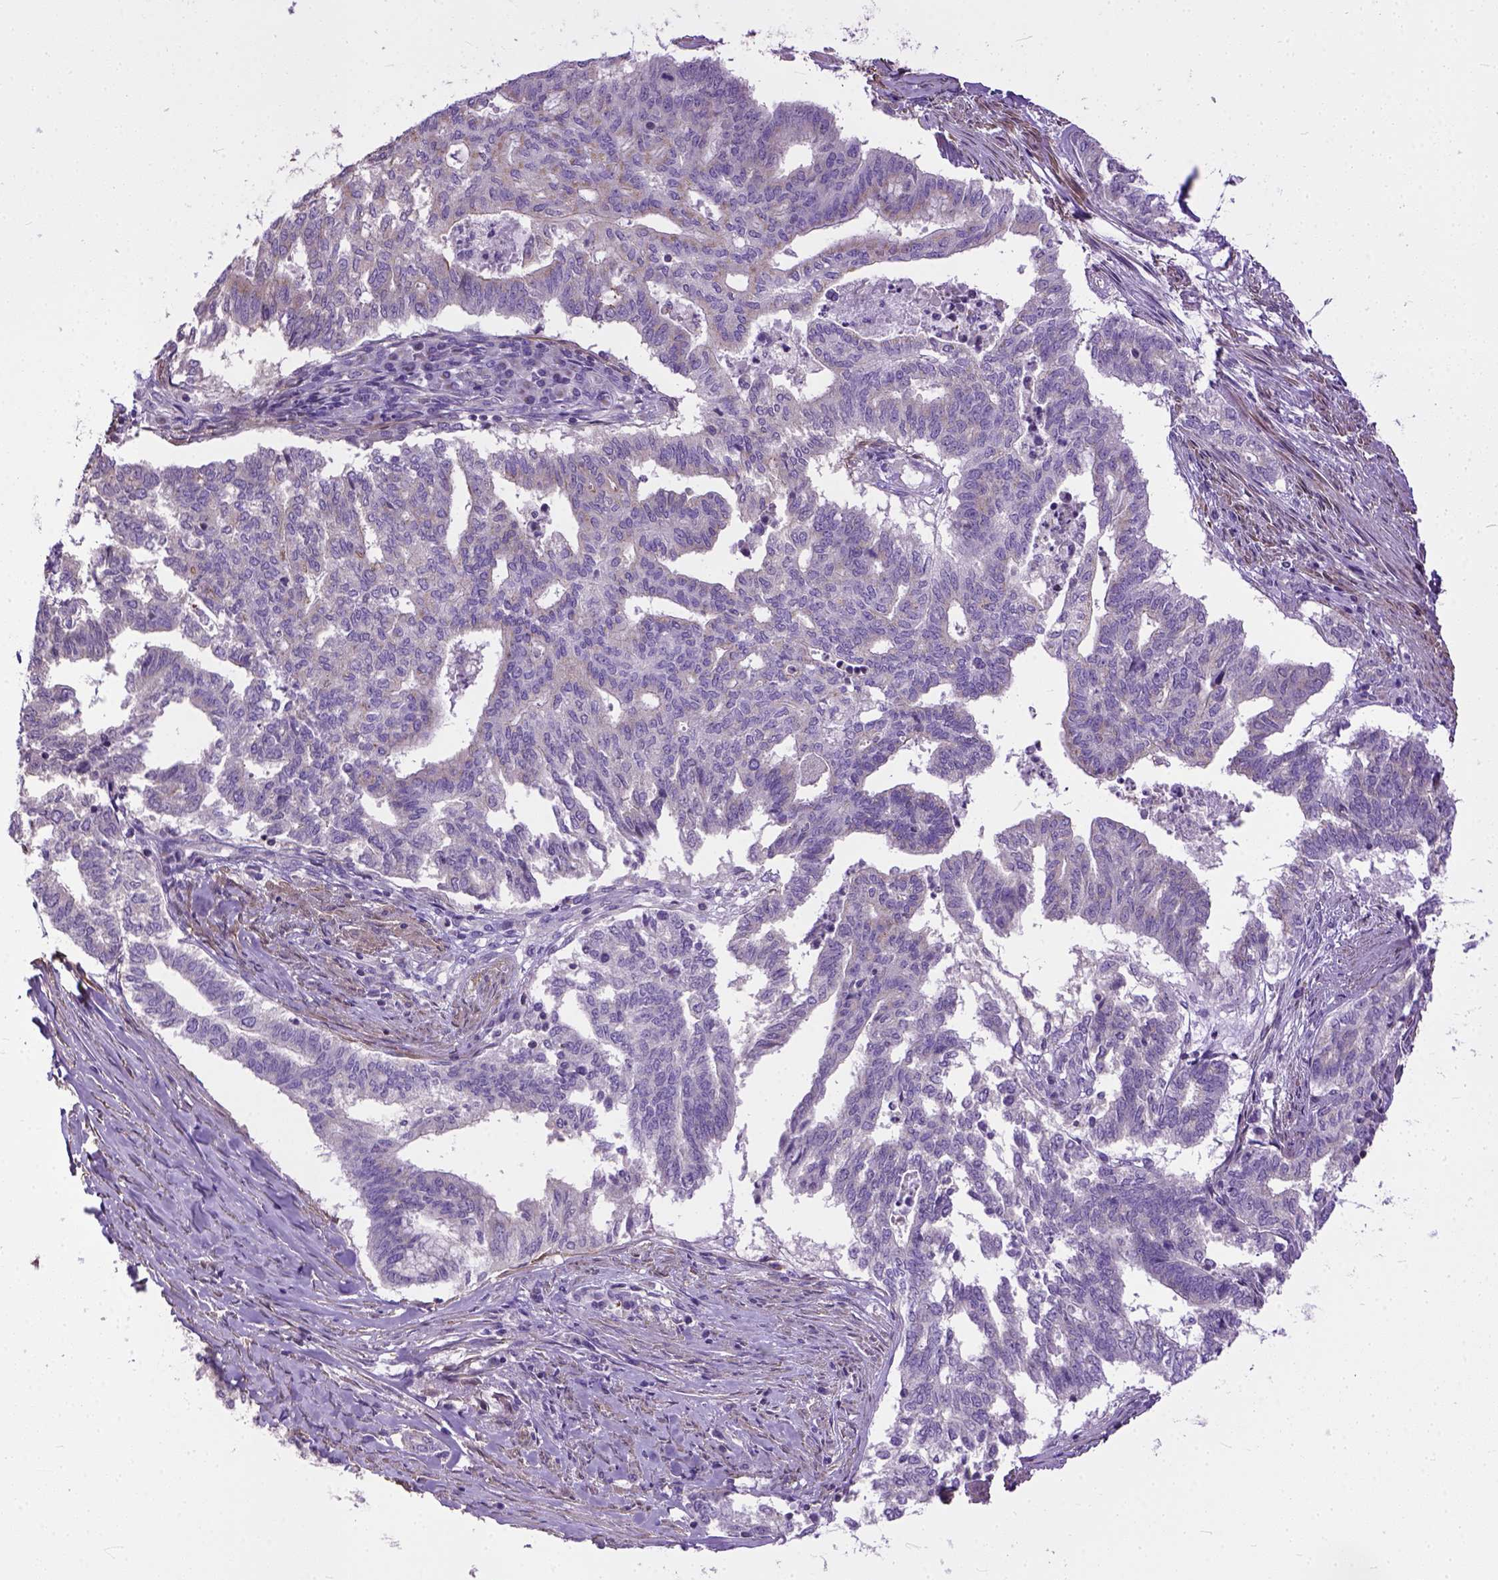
{"staining": {"intensity": "weak", "quantity": "<25%", "location": "cytoplasmic/membranous"}, "tissue": "endometrial cancer", "cell_type": "Tumor cells", "image_type": "cancer", "snomed": [{"axis": "morphology", "description": "Adenocarcinoma, NOS"}, {"axis": "topography", "description": "Endometrium"}], "caption": "The immunohistochemistry image has no significant positivity in tumor cells of endometrial cancer tissue. (DAB IHC visualized using brightfield microscopy, high magnification).", "gene": "BANF2", "patient": {"sex": "female", "age": 79}}